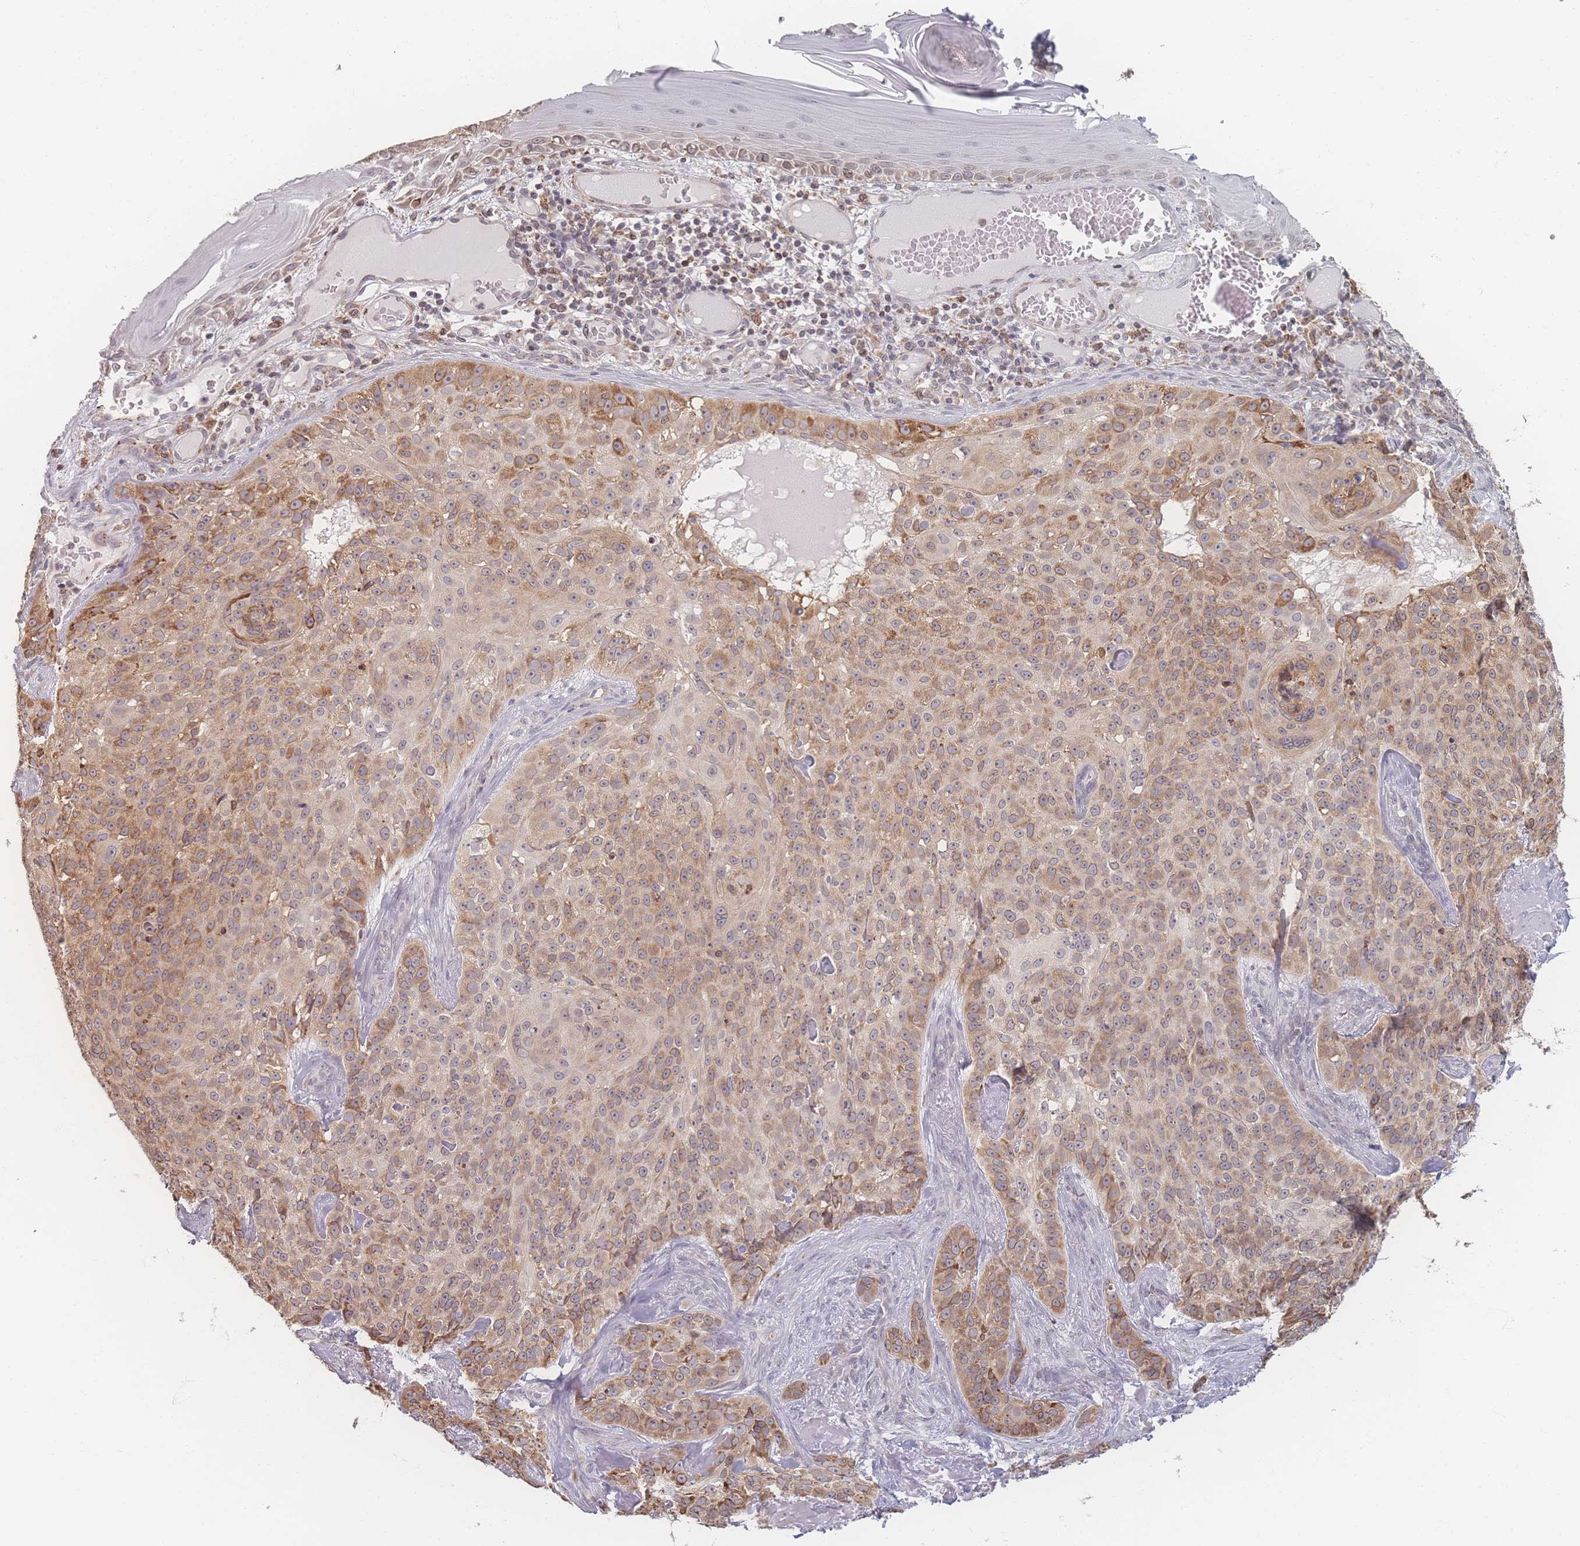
{"staining": {"intensity": "moderate", "quantity": "25%-75%", "location": "cytoplasmic/membranous"}, "tissue": "skin cancer", "cell_type": "Tumor cells", "image_type": "cancer", "snomed": [{"axis": "morphology", "description": "Basal cell carcinoma"}, {"axis": "topography", "description": "Skin"}], "caption": "A histopathology image showing moderate cytoplasmic/membranous staining in approximately 25%-75% of tumor cells in skin cancer (basal cell carcinoma), as visualized by brown immunohistochemical staining.", "gene": "ZC3H13", "patient": {"sex": "female", "age": 92}}